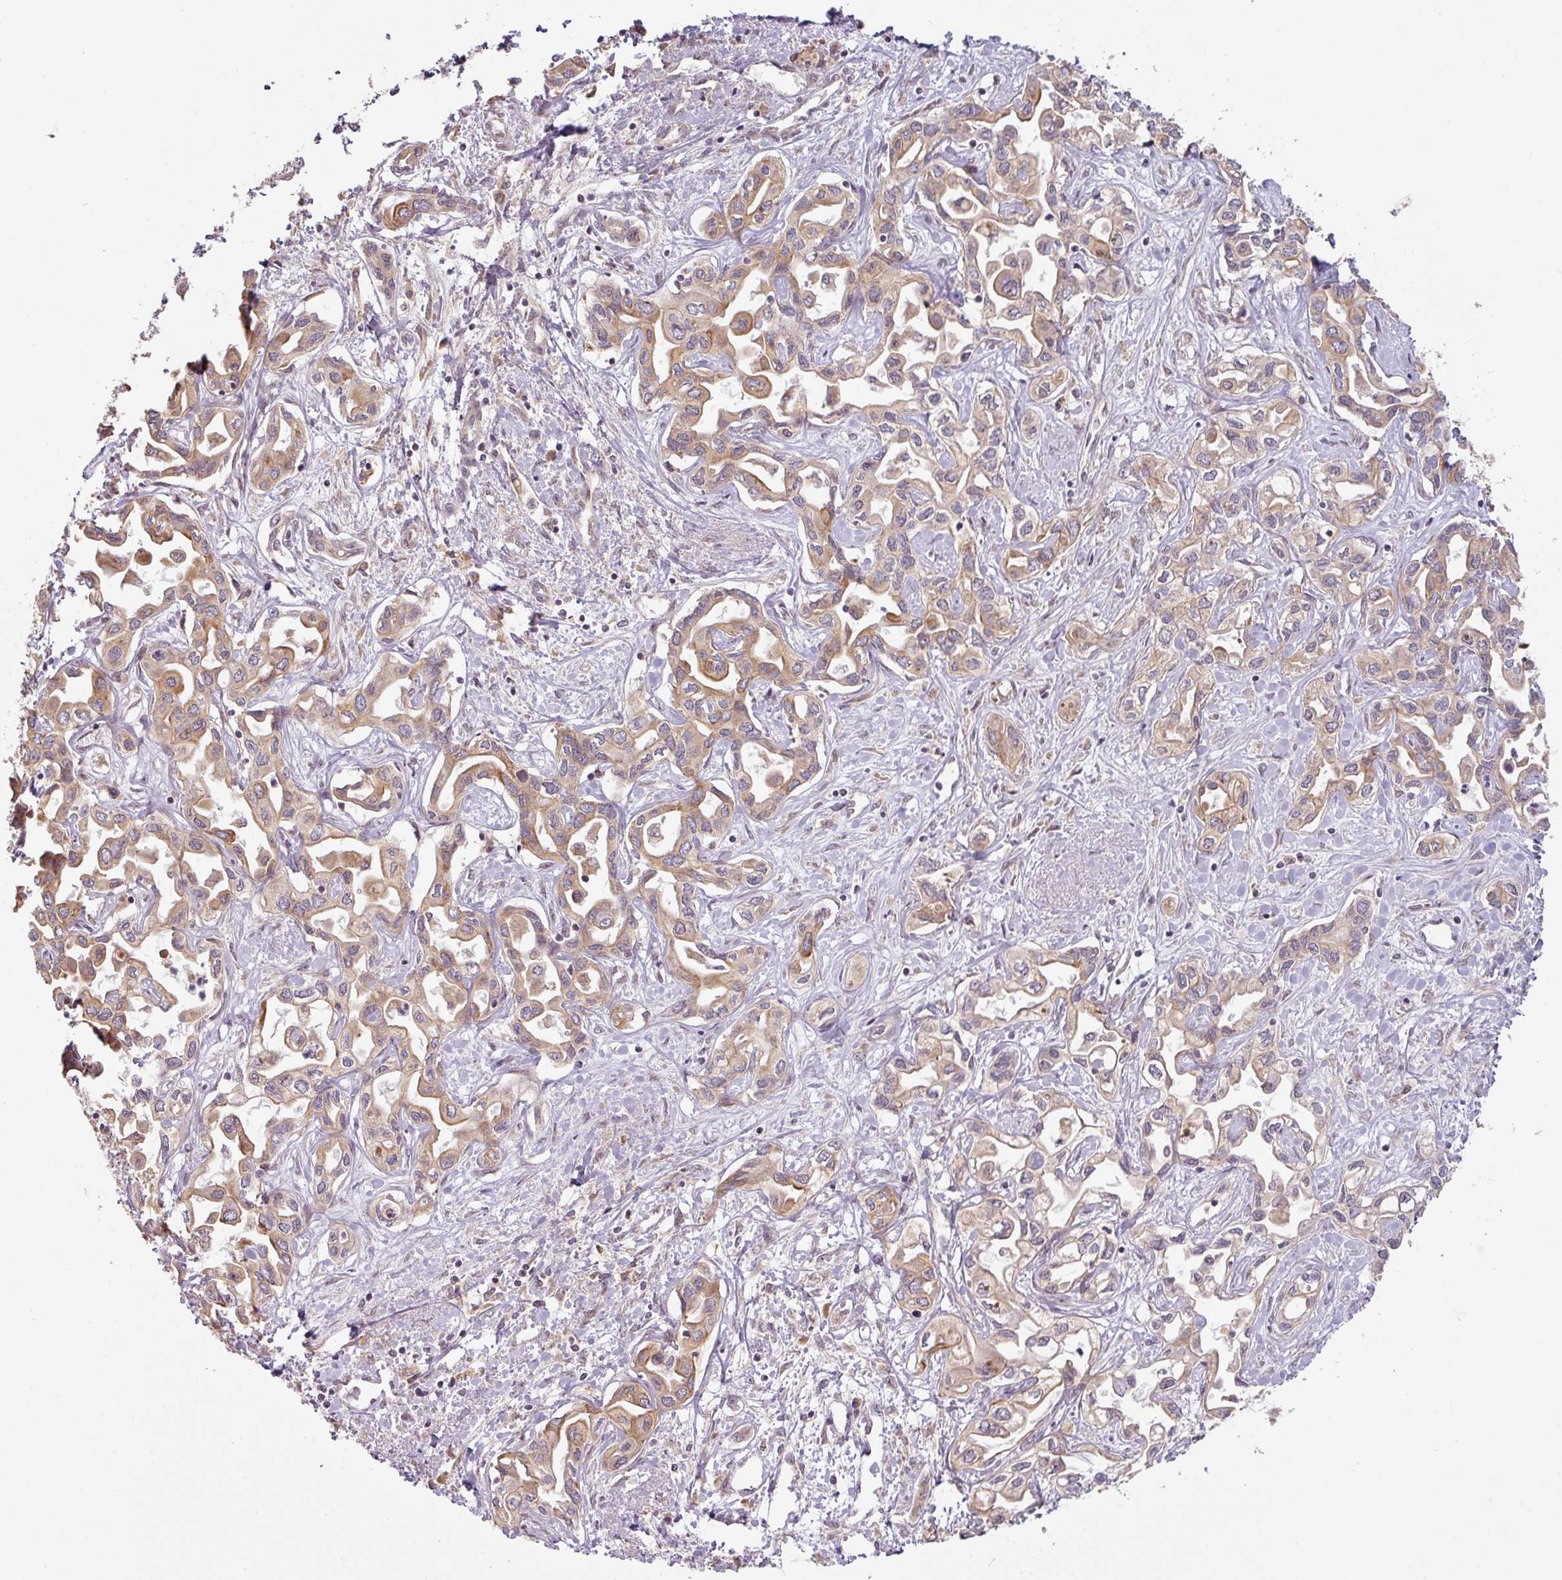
{"staining": {"intensity": "moderate", "quantity": ">75%", "location": "cytoplasmic/membranous"}, "tissue": "liver cancer", "cell_type": "Tumor cells", "image_type": "cancer", "snomed": [{"axis": "morphology", "description": "Cholangiocarcinoma"}, {"axis": "topography", "description": "Liver"}], "caption": "Human liver cancer (cholangiocarcinoma) stained with a protein marker demonstrates moderate staining in tumor cells.", "gene": "RNF31", "patient": {"sex": "female", "age": 64}}